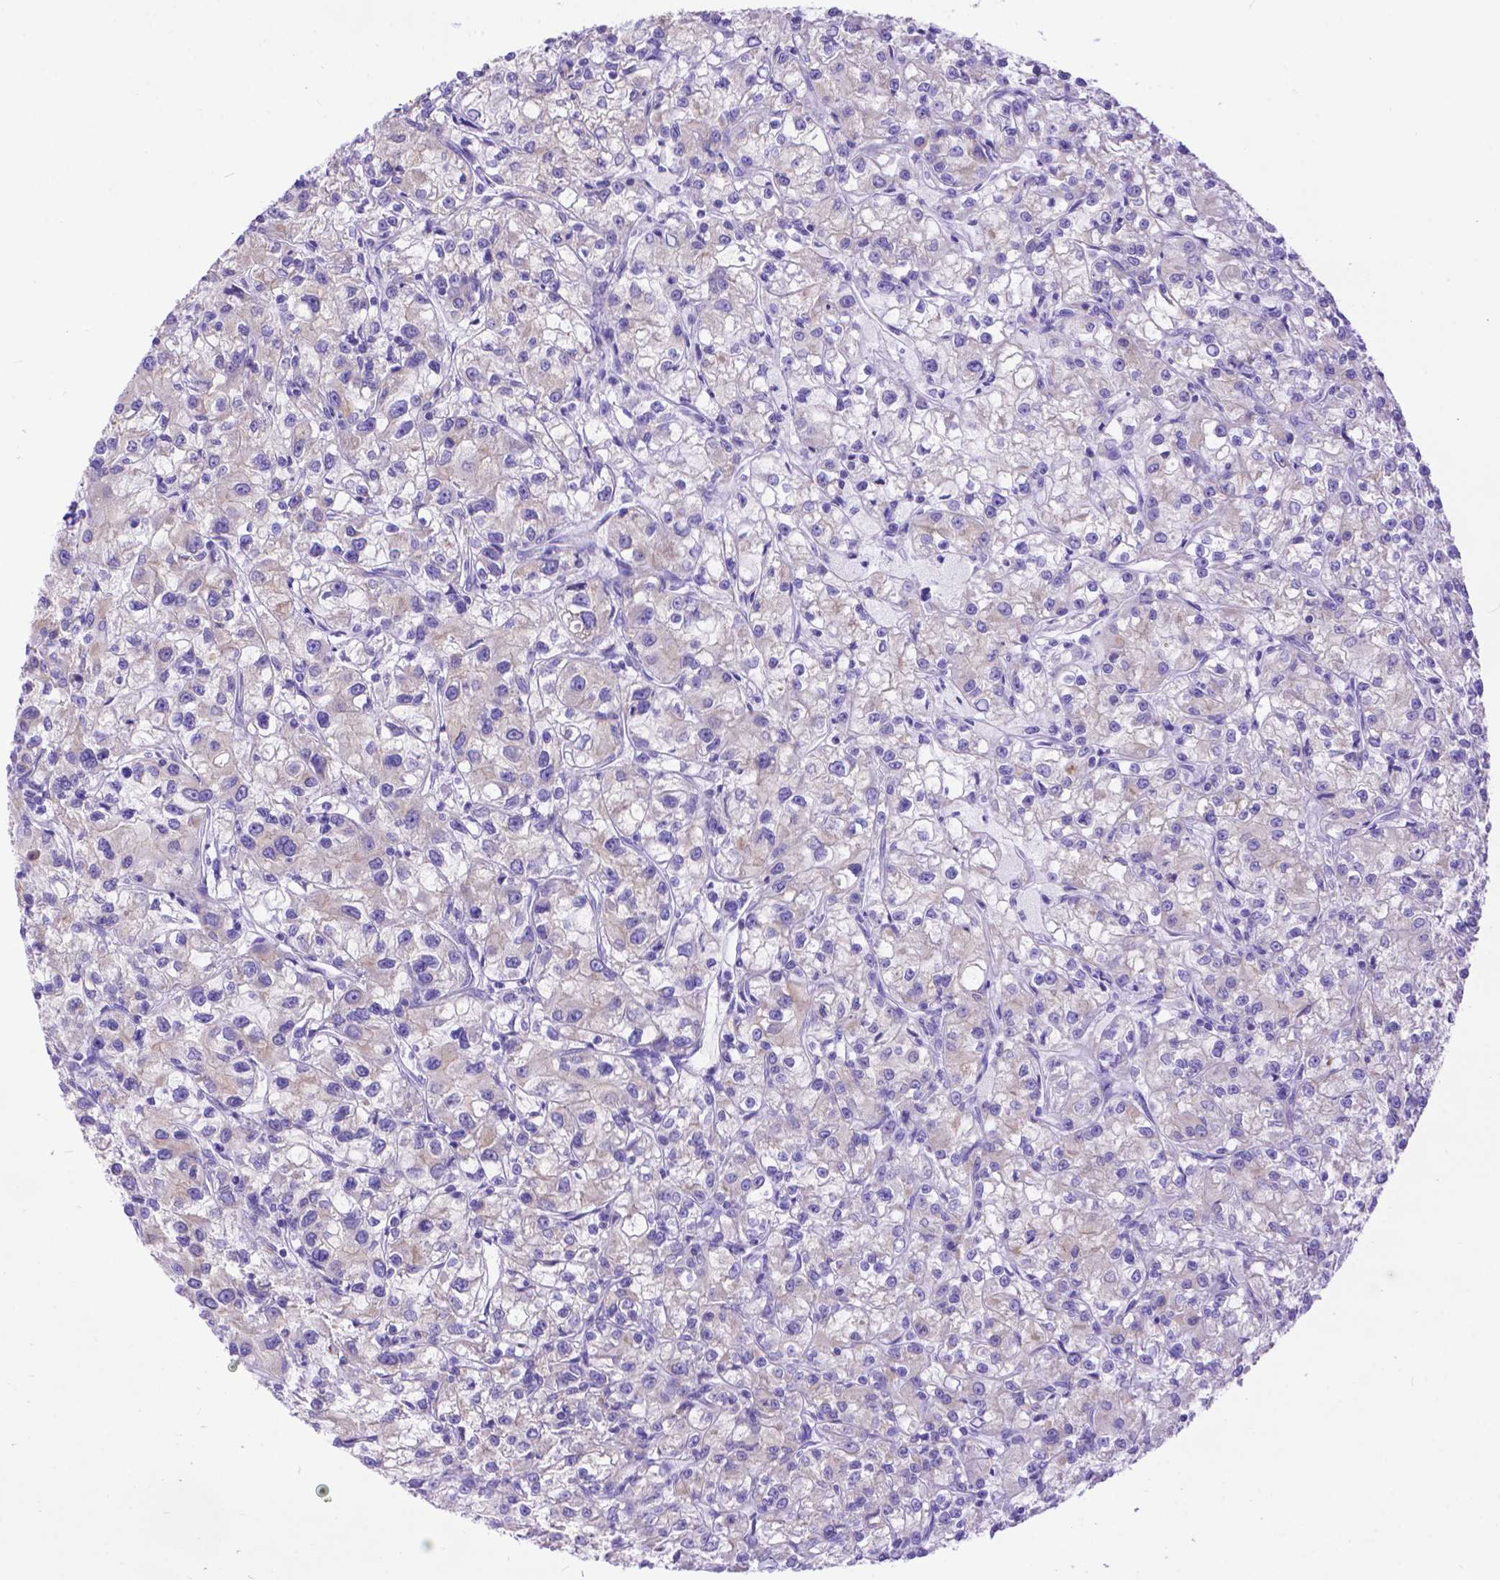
{"staining": {"intensity": "negative", "quantity": "none", "location": "none"}, "tissue": "renal cancer", "cell_type": "Tumor cells", "image_type": "cancer", "snomed": [{"axis": "morphology", "description": "Adenocarcinoma, NOS"}, {"axis": "topography", "description": "Kidney"}], "caption": "A photomicrograph of human adenocarcinoma (renal) is negative for staining in tumor cells. (DAB (3,3'-diaminobenzidine) IHC with hematoxylin counter stain).", "gene": "DHRS2", "patient": {"sex": "female", "age": 59}}